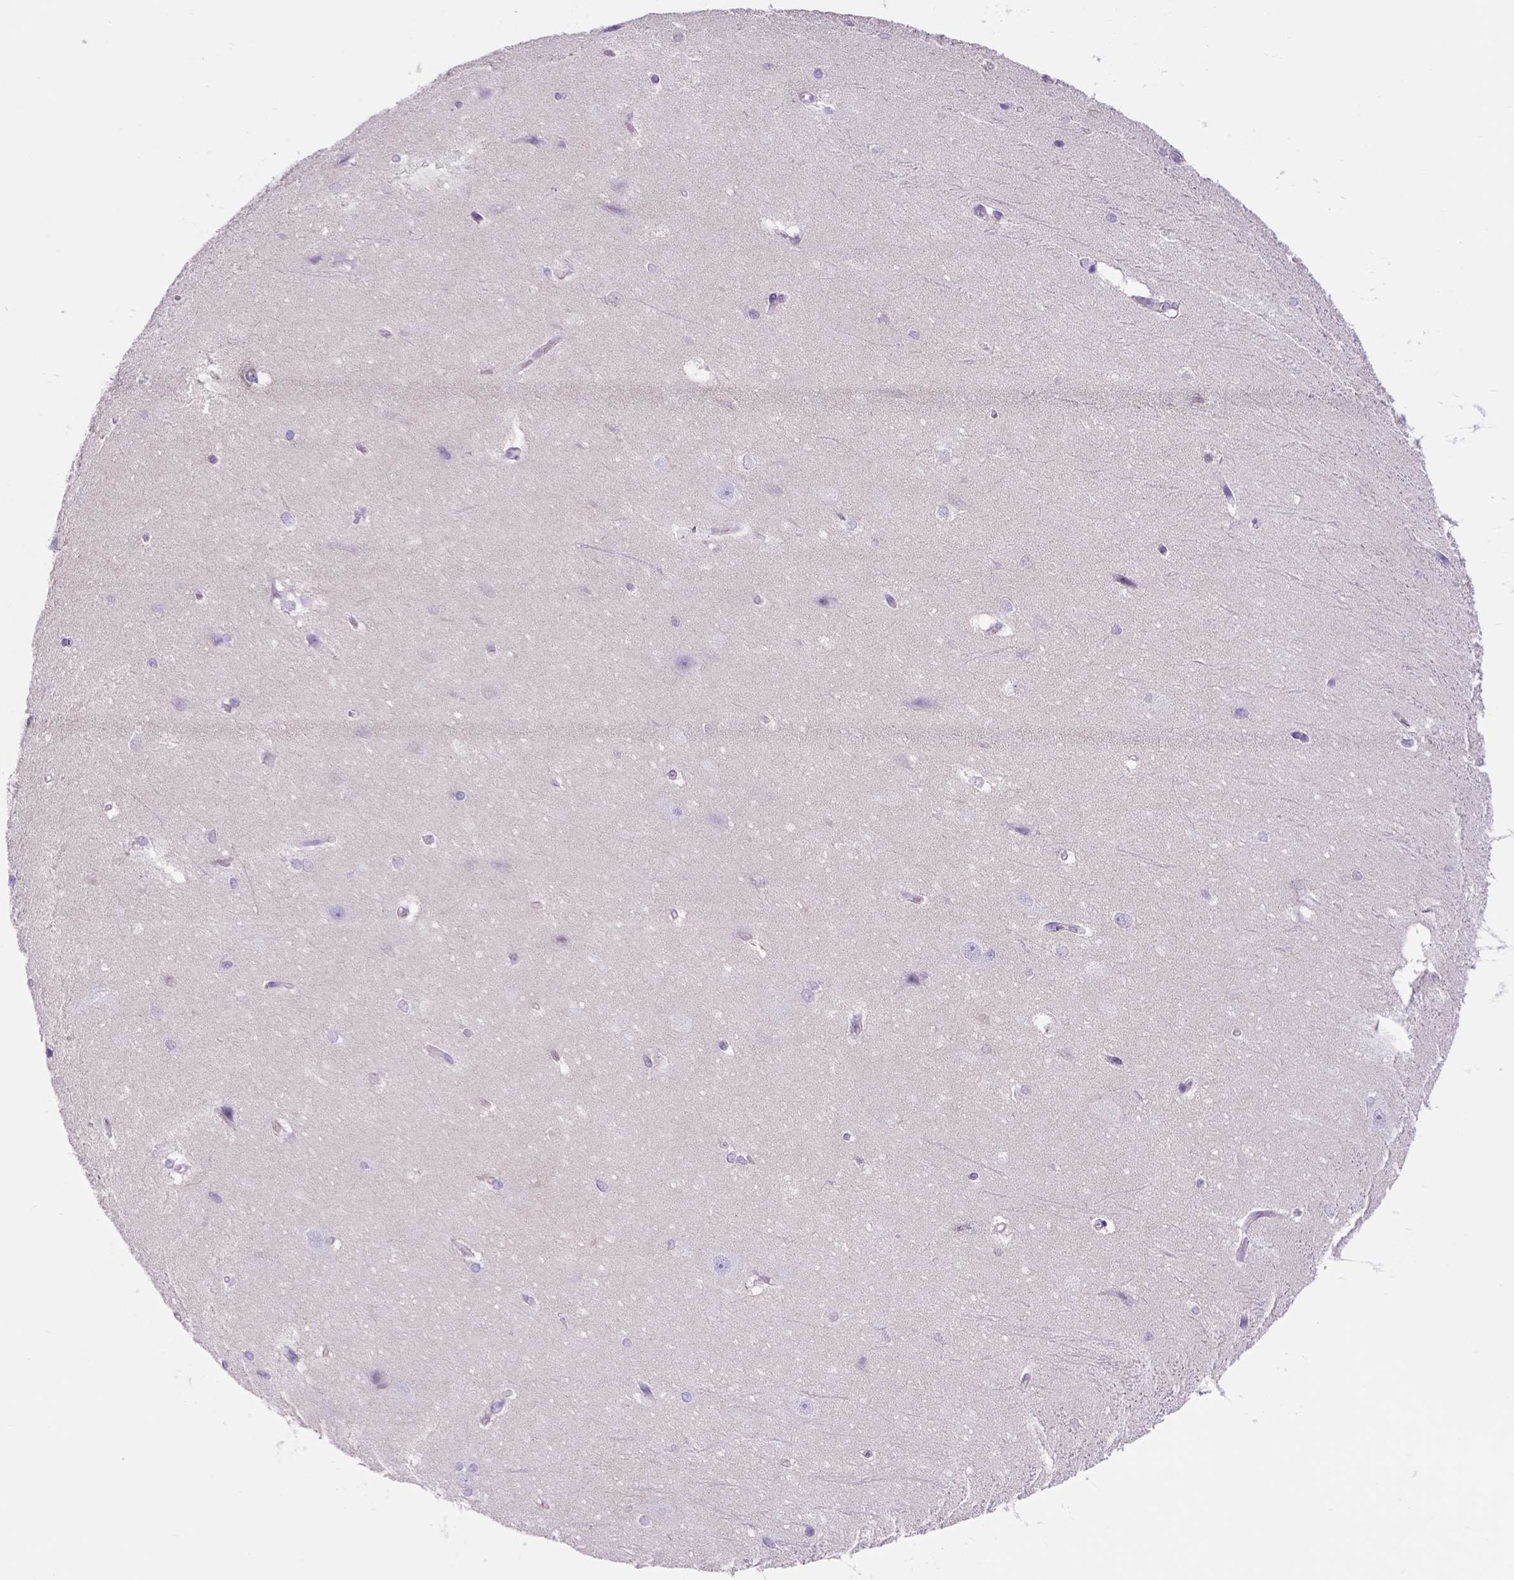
{"staining": {"intensity": "negative", "quantity": "none", "location": "none"}, "tissue": "hippocampus", "cell_type": "Glial cells", "image_type": "normal", "snomed": [{"axis": "morphology", "description": "Normal tissue, NOS"}, {"axis": "topography", "description": "Cerebral cortex"}, {"axis": "topography", "description": "Hippocampus"}], "caption": "IHC image of unremarkable human hippocampus stained for a protein (brown), which displays no staining in glial cells.", "gene": "EGFR", "patient": {"sex": "female", "age": 19}}